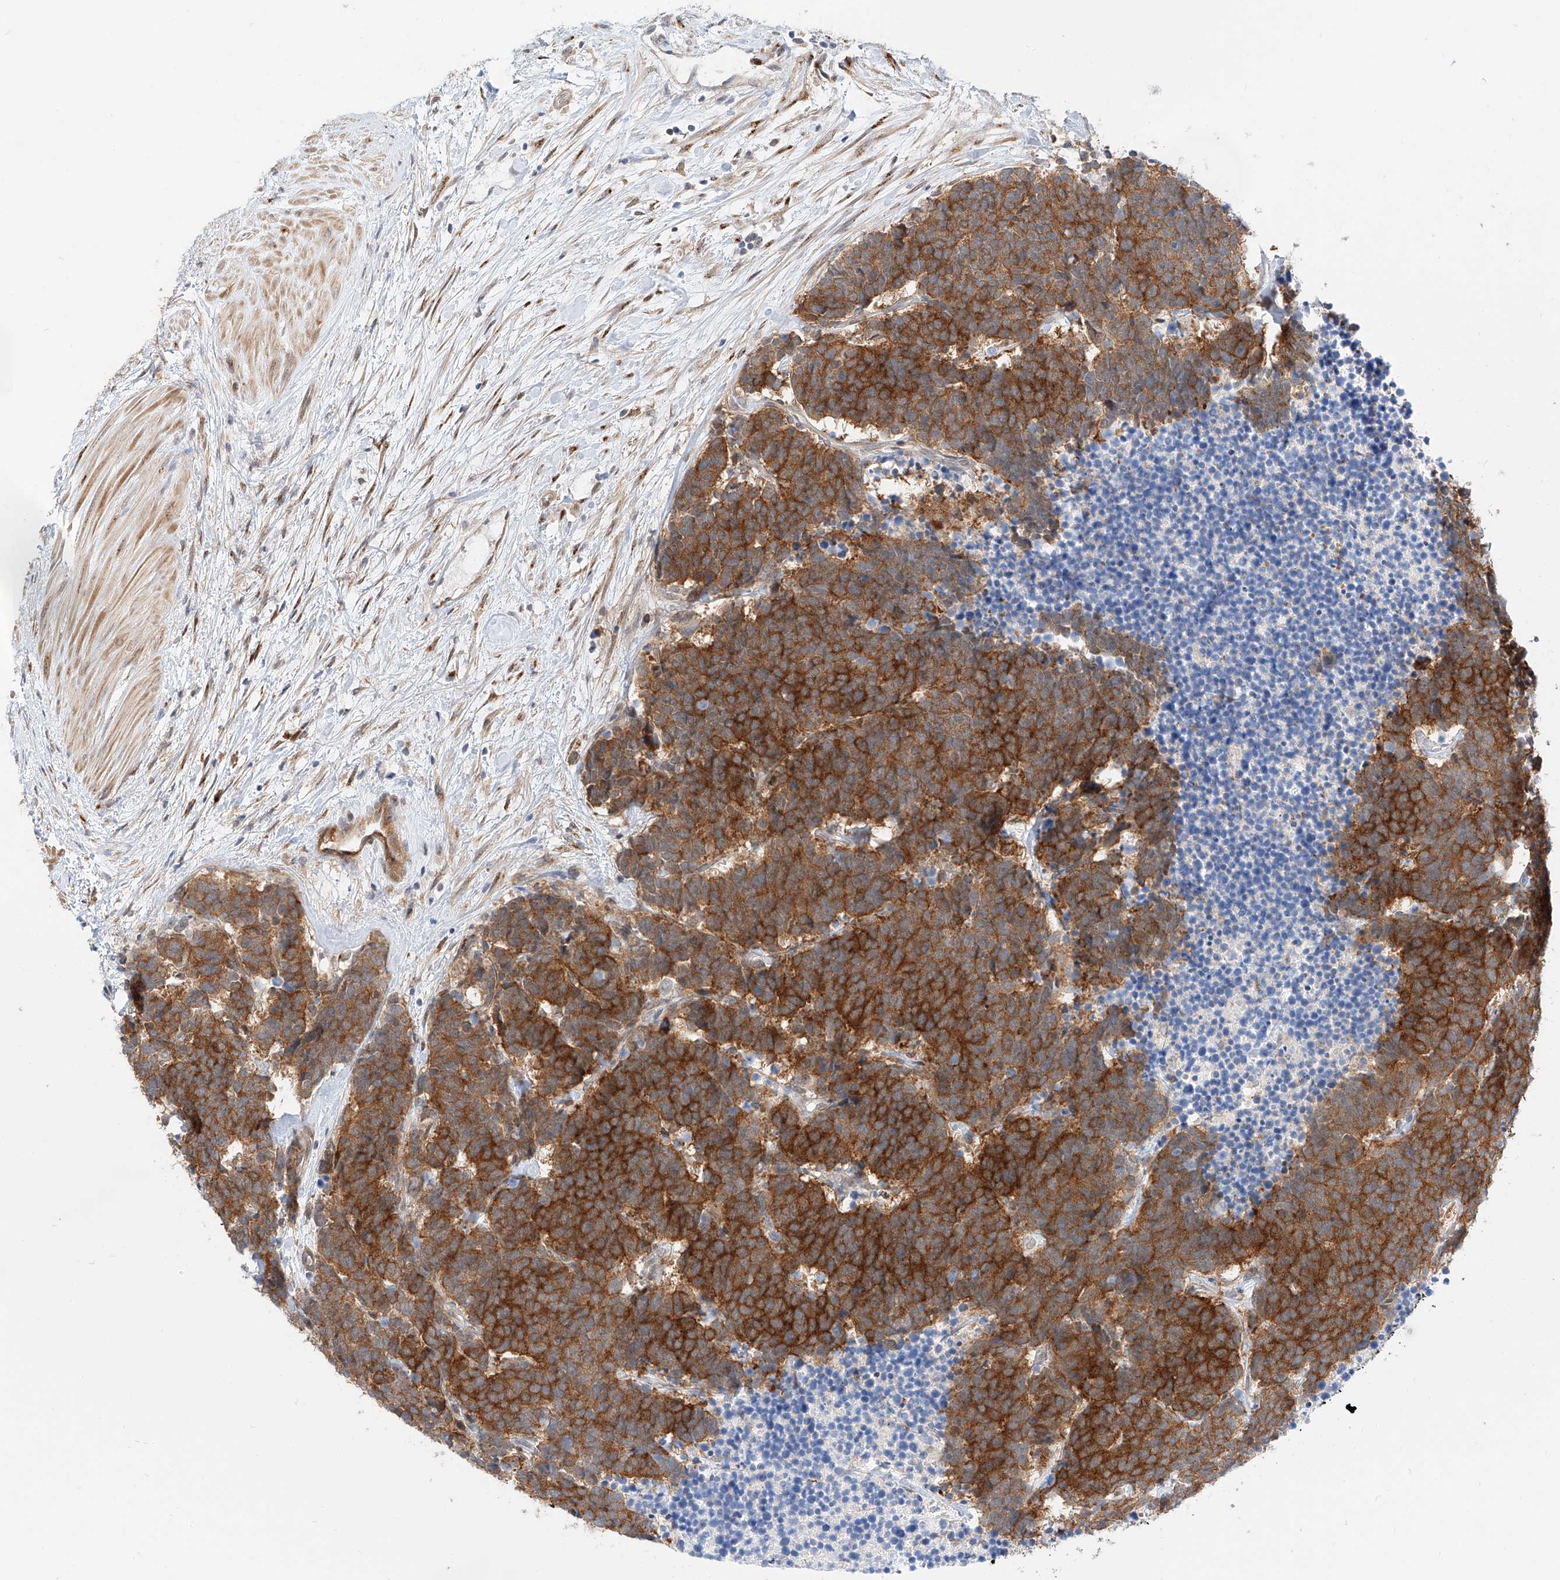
{"staining": {"intensity": "strong", "quantity": ">75%", "location": "cytoplasmic/membranous"}, "tissue": "carcinoid", "cell_type": "Tumor cells", "image_type": "cancer", "snomed": [{"axis": "morphology", "description": "Carcinoma, NOS"}, {"axis": "morphology", "description": "Carcinoid, malignant, NOS"}, {"axis": "topography", "description": "Urinary bladder"}], "caption": "The histopathology image exhibits staining of carcinoid (malignant), revealing strong cytoplasmic/membranous protein positivity (brown color) within tumor cells.", "gene": "CARMIL1", "patient": {"sex": "male", "age": 57}}